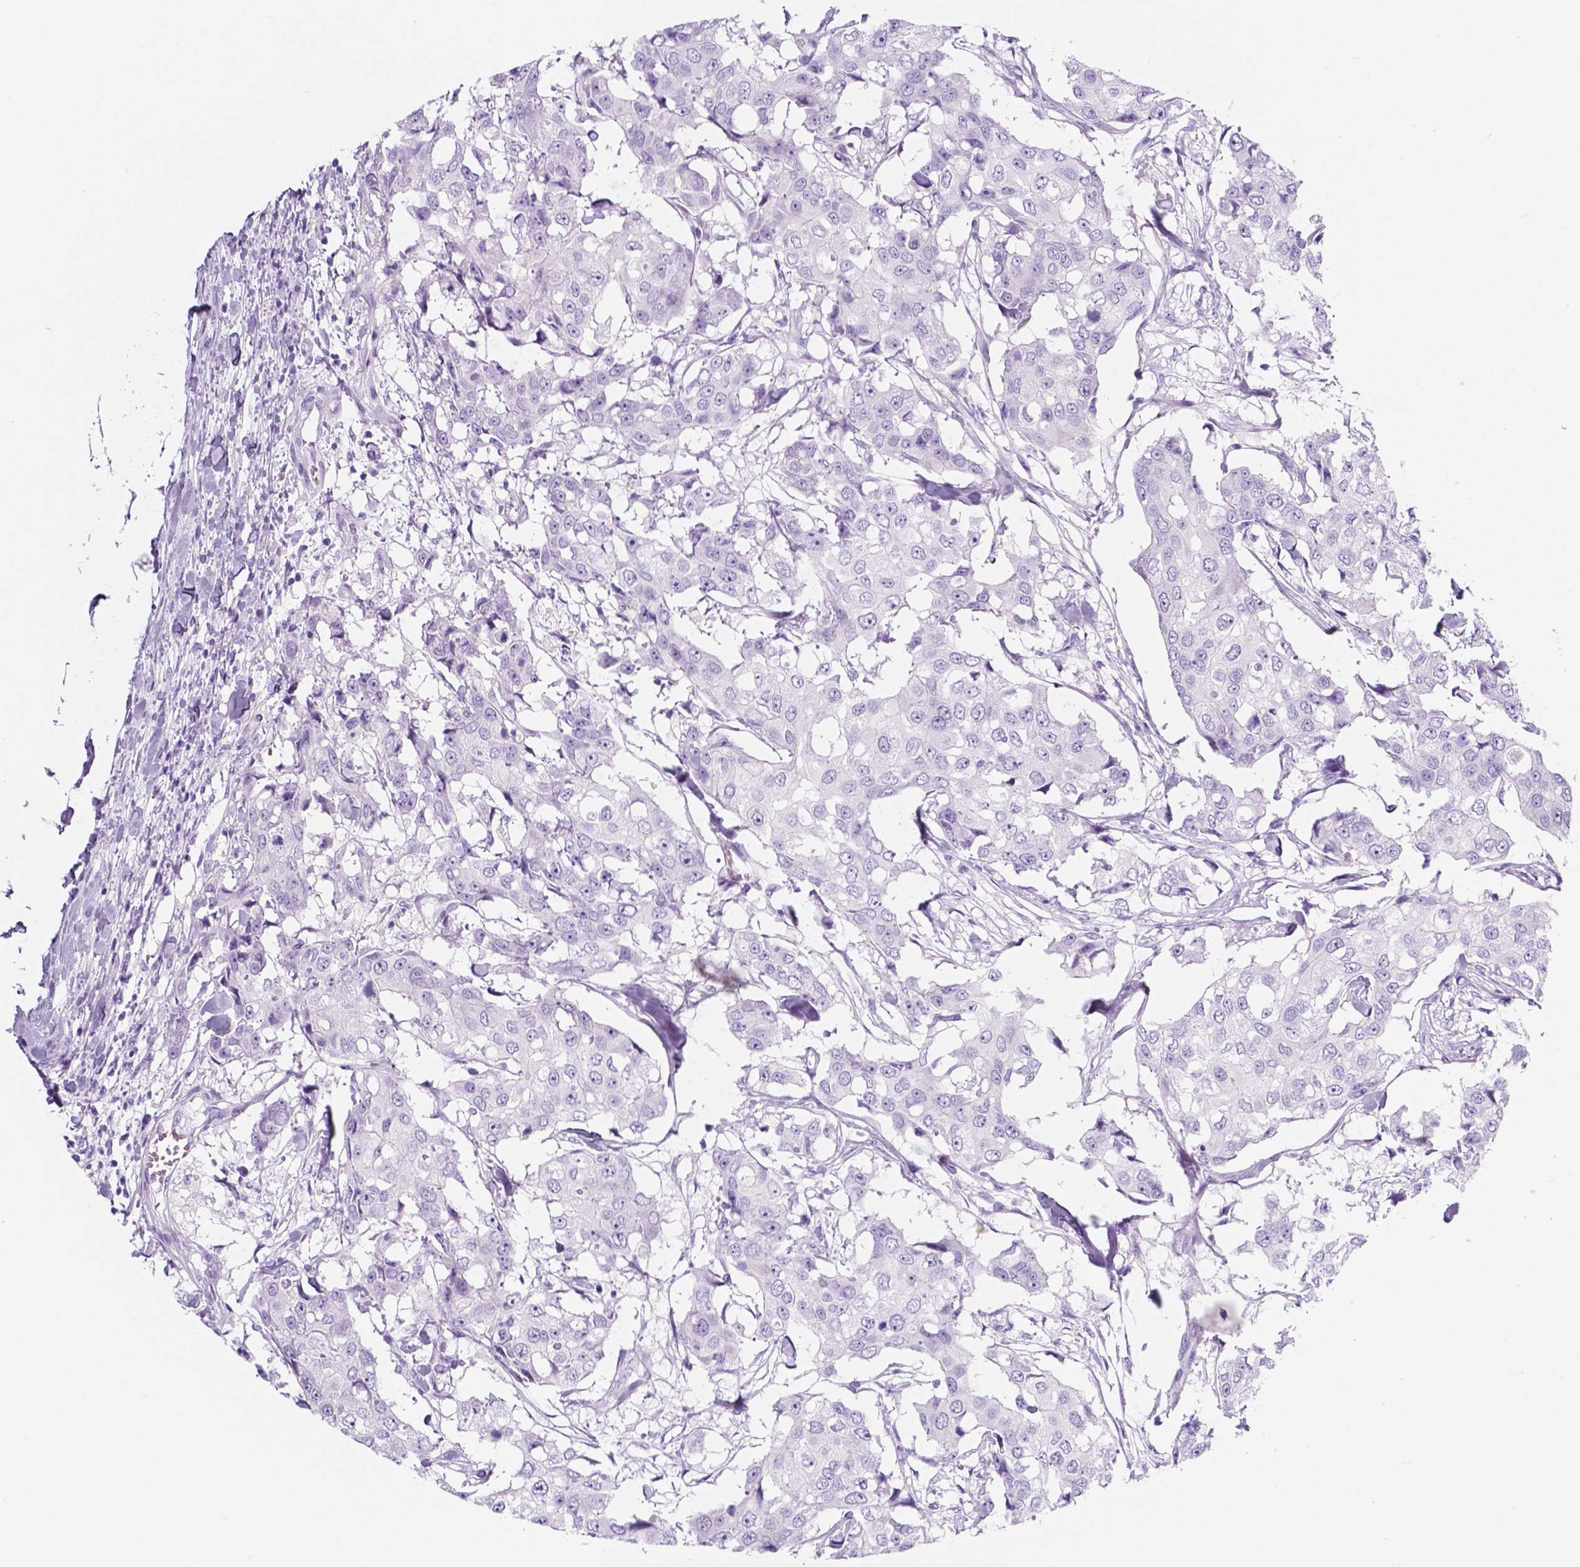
{"staining": {"intensity": "negative", "quantity": "none", "location": "none"}, "tissue": "breast cancer", "cell_type": "Tumor cells", "image_type": "cancer", "snomed": [{"axis": "morphology", "description": "Duct carcinoma"}, {"axis": "topography", "description": "Breast"}], "caption": "There is no significant expression in tumor cells of breast infiltrating ductal carcinoma. (Brightfield microscopy of DAB immunohistochemistry at high magnification).", "gene": "CUZD1", "patient": {"sex": "female", "age": 27}}